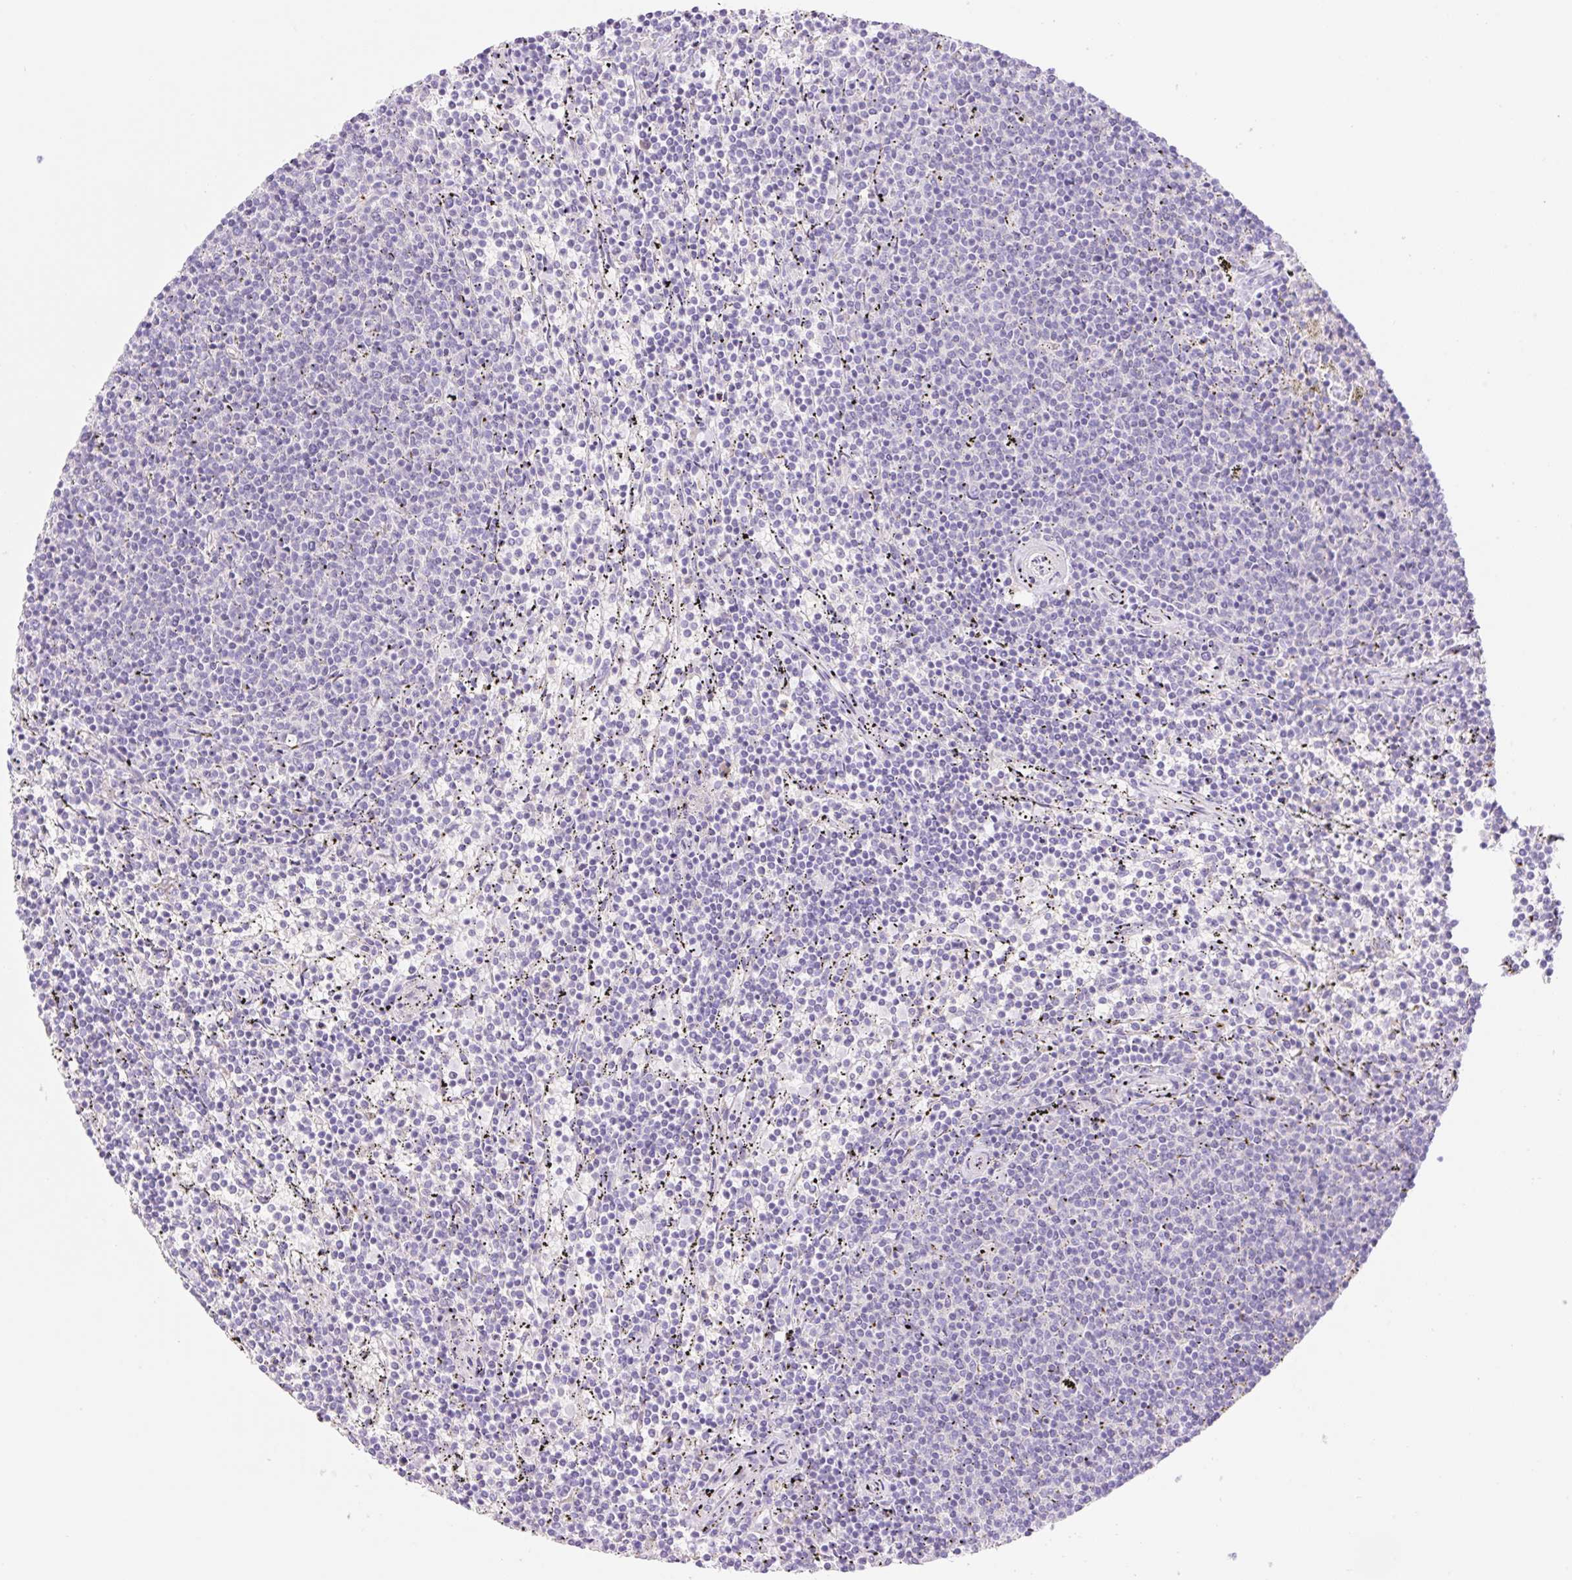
{"staining": {"intensity": "negative", "quantity": "none", "location": "none"}, "tissue": "lymphoma", "cell_type": "Tumor cells", "image_type": "cancer", "snomed": [{"axis": "morphology", "description": "Malignant lymphoma, non-Hodgkin's type, Low grade"}, {"axis": "topography", "description": "Spleen"}], "caption": "IHC photomicrograph of neoplastic tissue: low-grade malignant lymphoma, non-Hodgkin's type stained with DAB shows no significant protein expression in tumor cells.", "gene": "DENND5A", "patient": {"sex": "female", "age": 50}}